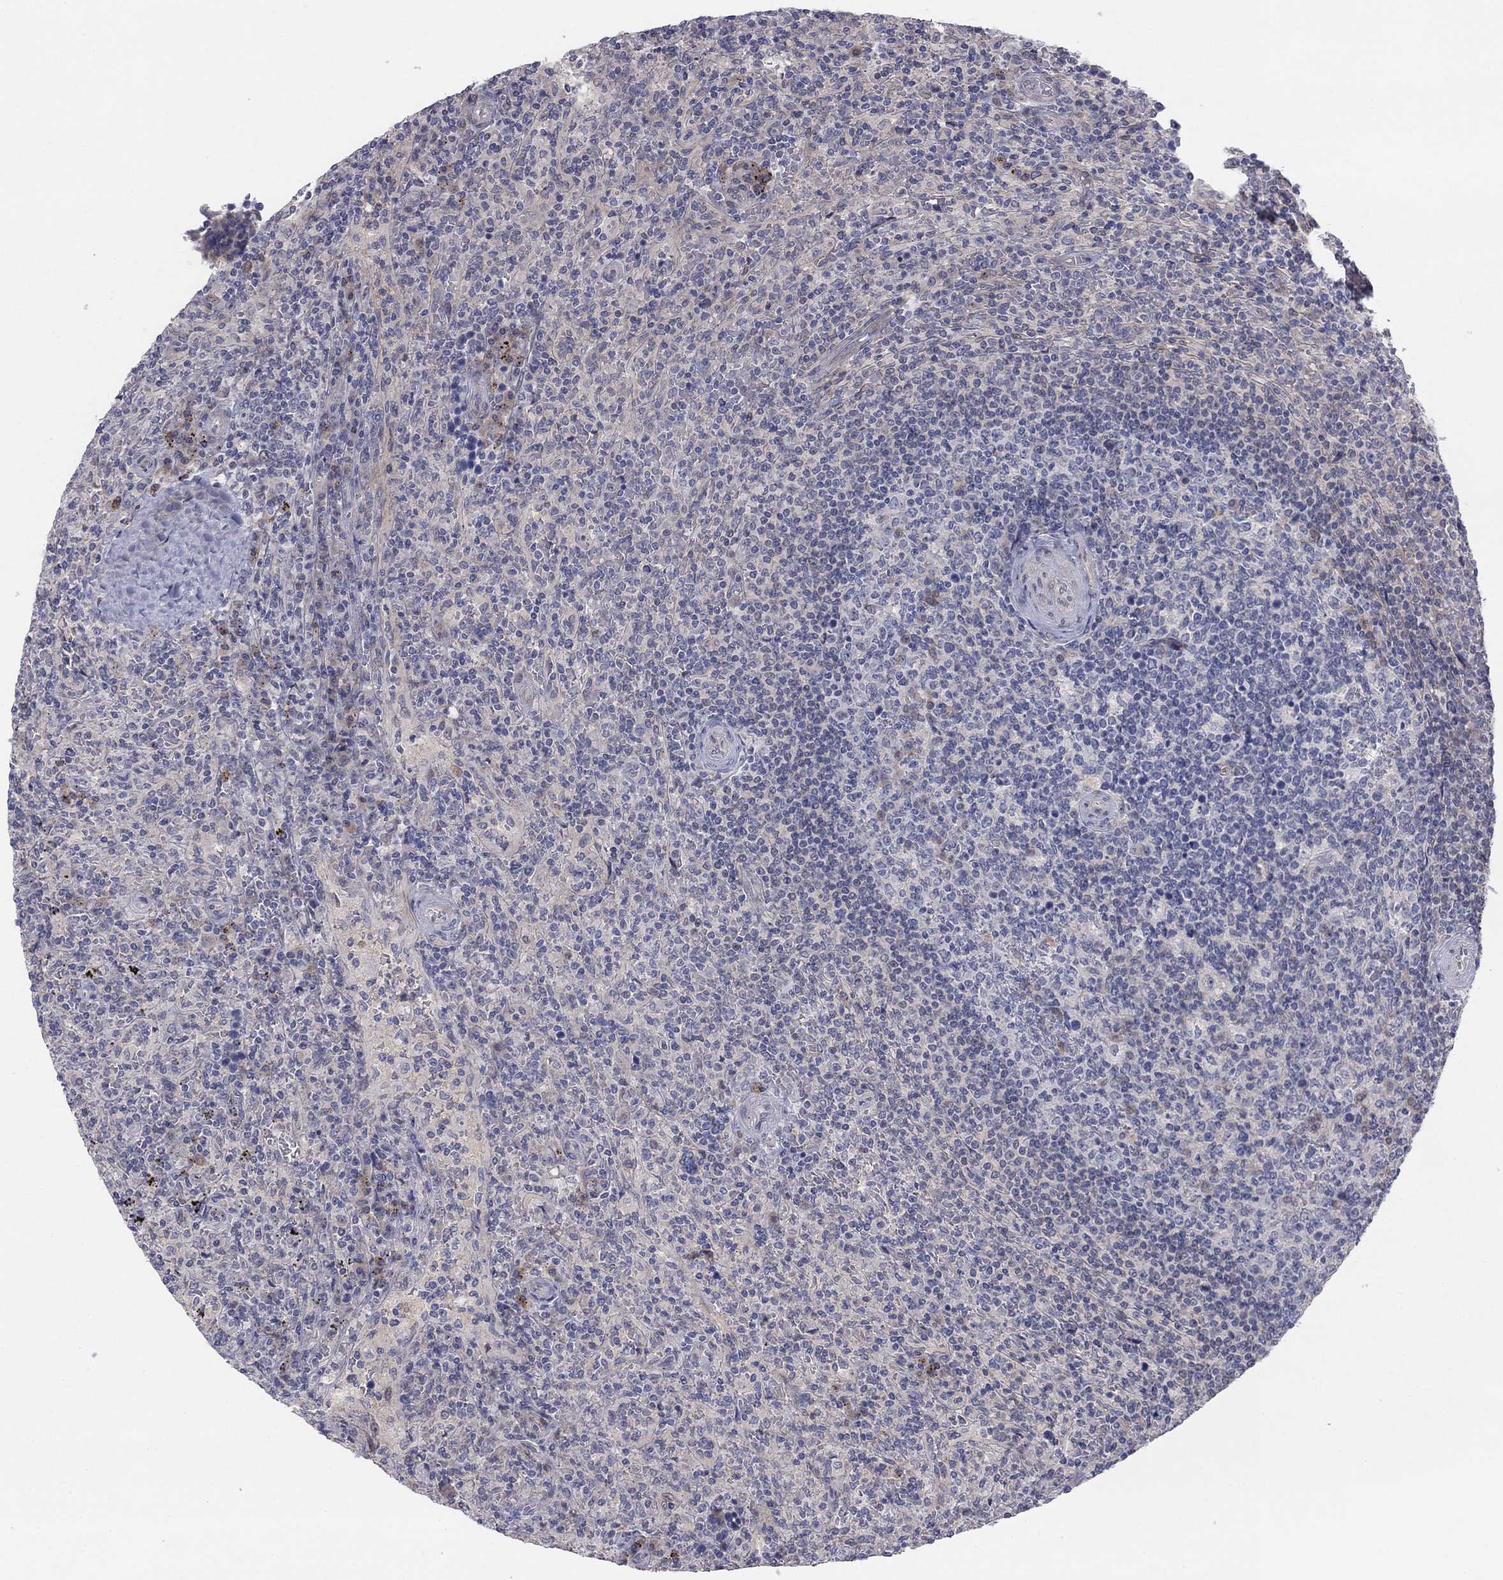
{"staining": {"intensity": "negative", "quantity": "none", "location": "none"}, "tissue": "lymphoma", "cell_type": "Tumor cells", "image_type": "cancer", "snomed": [{"axis": "morphology", "description": "Malignant lymphoma, non-Hodgkin's type, Low grade"}, {"axis": "topography", "description": "Spleen"}], "caption": "Immunohistochemical staining of human lymphoma displays no significant expression in tumor cells.", "gene": "AMN1", "patient": {"sex": "male", "age": 62}}